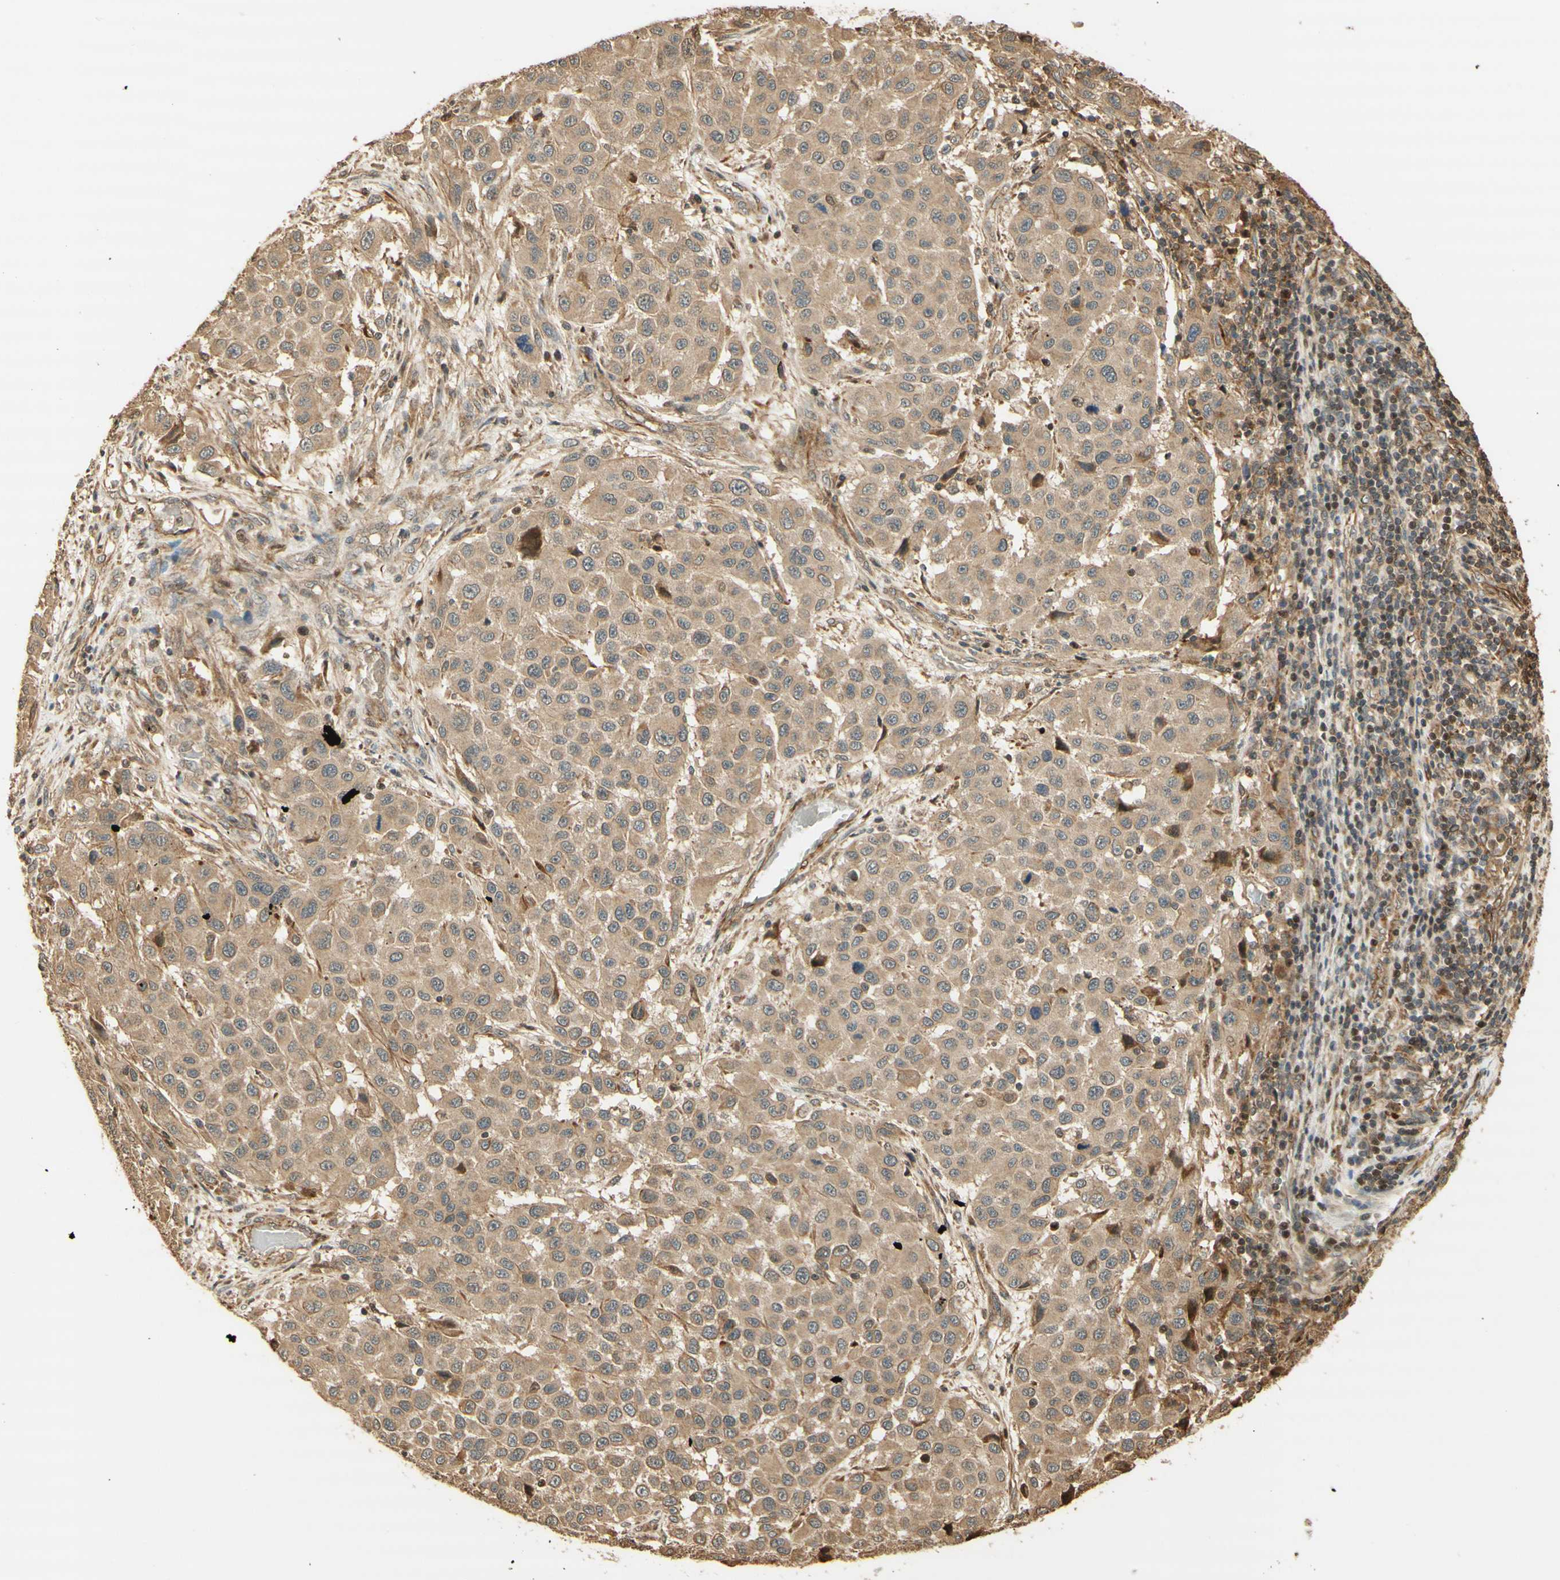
{"staining": {"intensity": "weak", "quantity": ">75%", "location": "cytoplasmic/membranous"}, "tissue": "melanoma", "cell_type": "Tumor cells", "image_type": "cancer", "snomed": [{"axis": "morphology", "description": "Malignant melanoma, Metastatic site"}, {"axis": "topography", "description": "Lymph node"}], "caption": "High-magnification brightfield microscopy of melanoma stained with DAB (brown) and counterstained with hematoxylin (blue). tumor cells exhibit weak cytoplasmic/membranous staining is appreciated in about>75% of cells.", "gene": "AGER", "patient": {"sex": "male", "age": 61}}